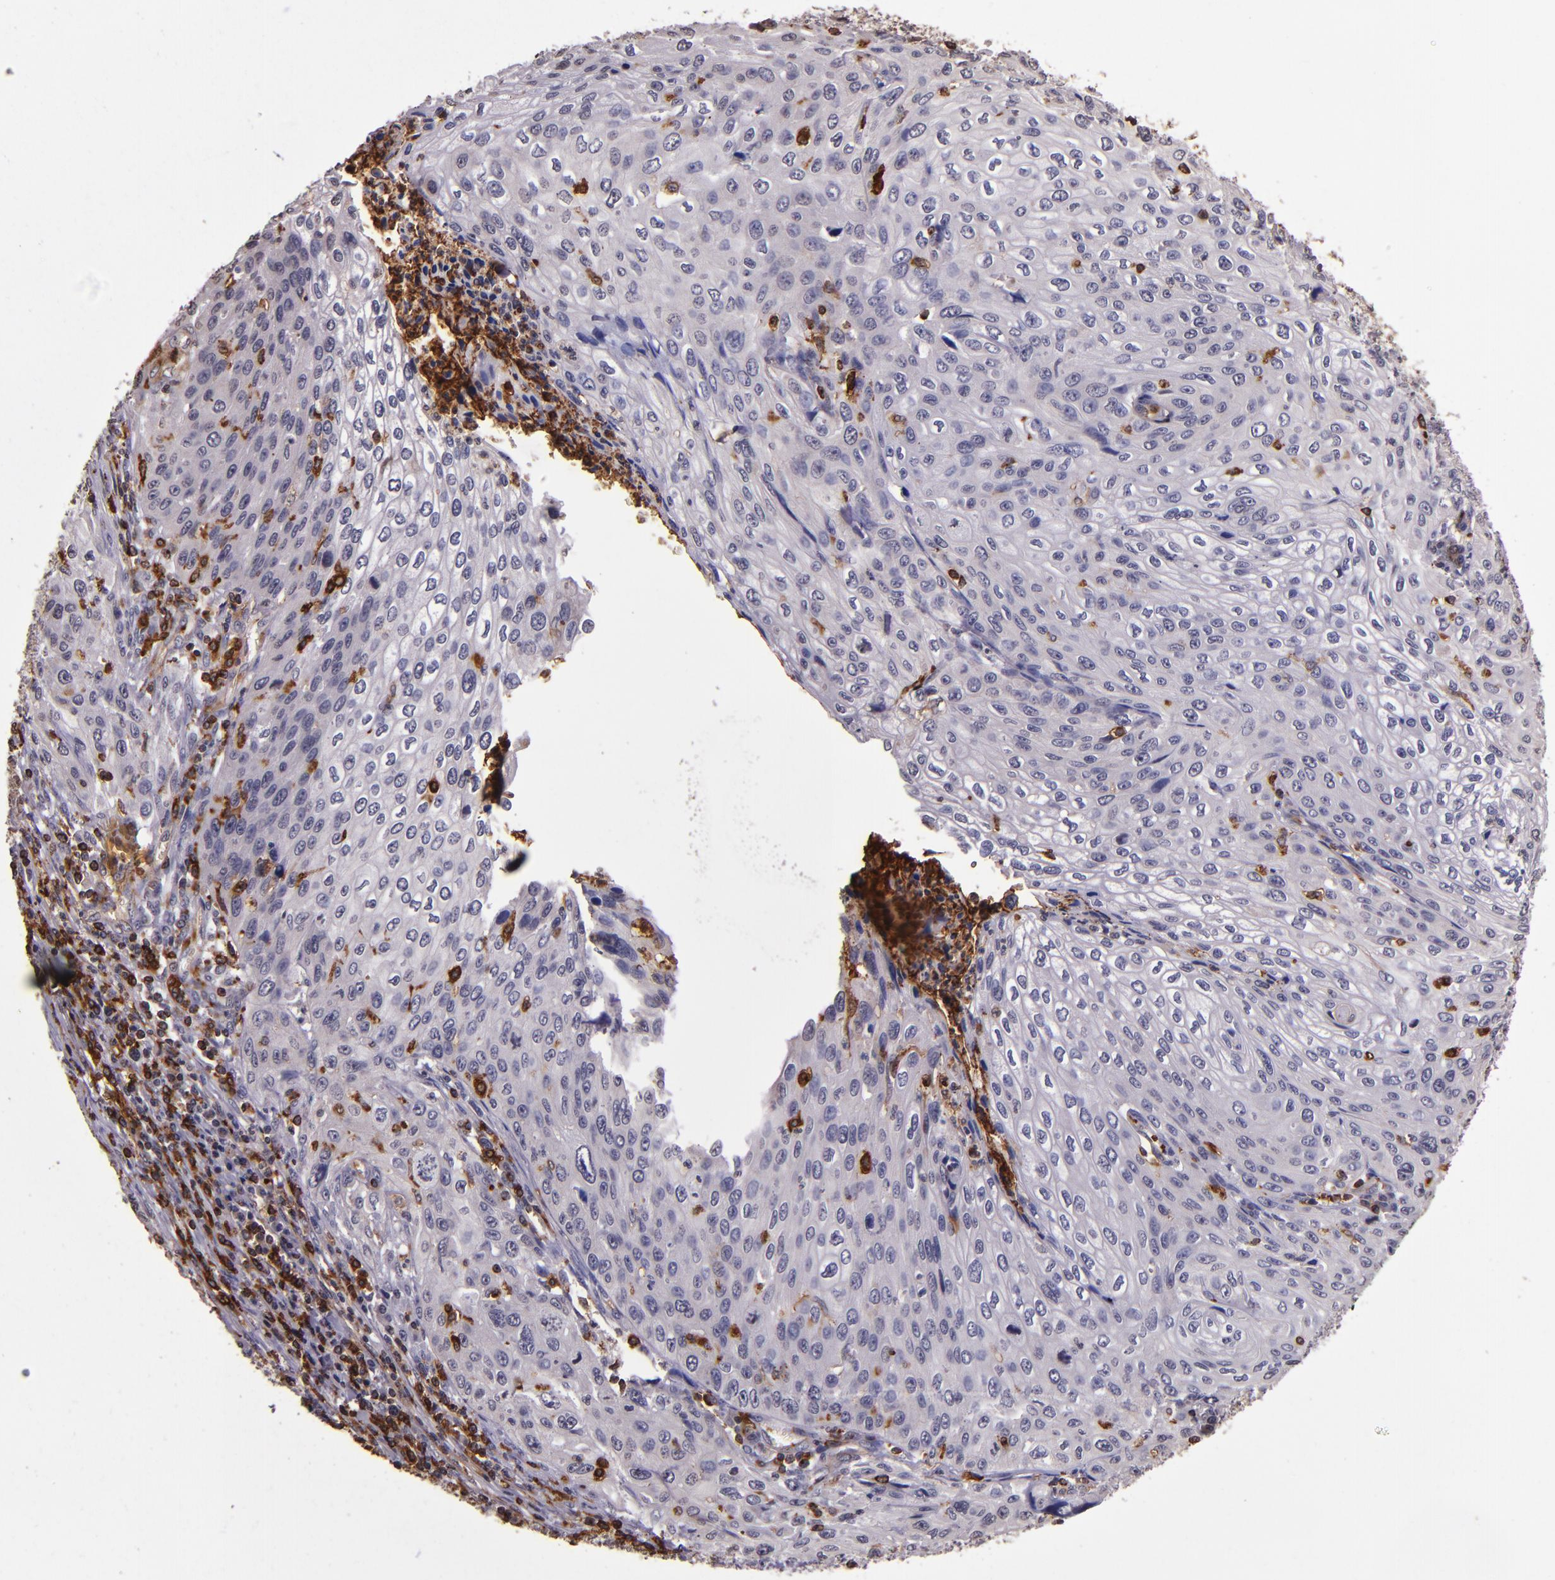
{"staining": {"intensity": "negative", "quantity": "none", "location": "none"}, "tissue": "cervical cancer", "cell_type": "Tumor cells", "image_type": "cancer", "snomed": [{"axis": "morphology", "description": "Squamous cell carcinoma, NOS"}, {"axis": "topography", "description": "Cervix"}], "caption": "This is an immunohistochemistry histopathology image of human cervical squamous cell carcinoma. There is no expression in tumor cells.", "gene": "SLC2A3", "patient": {"sex": "female", "age": 32}}